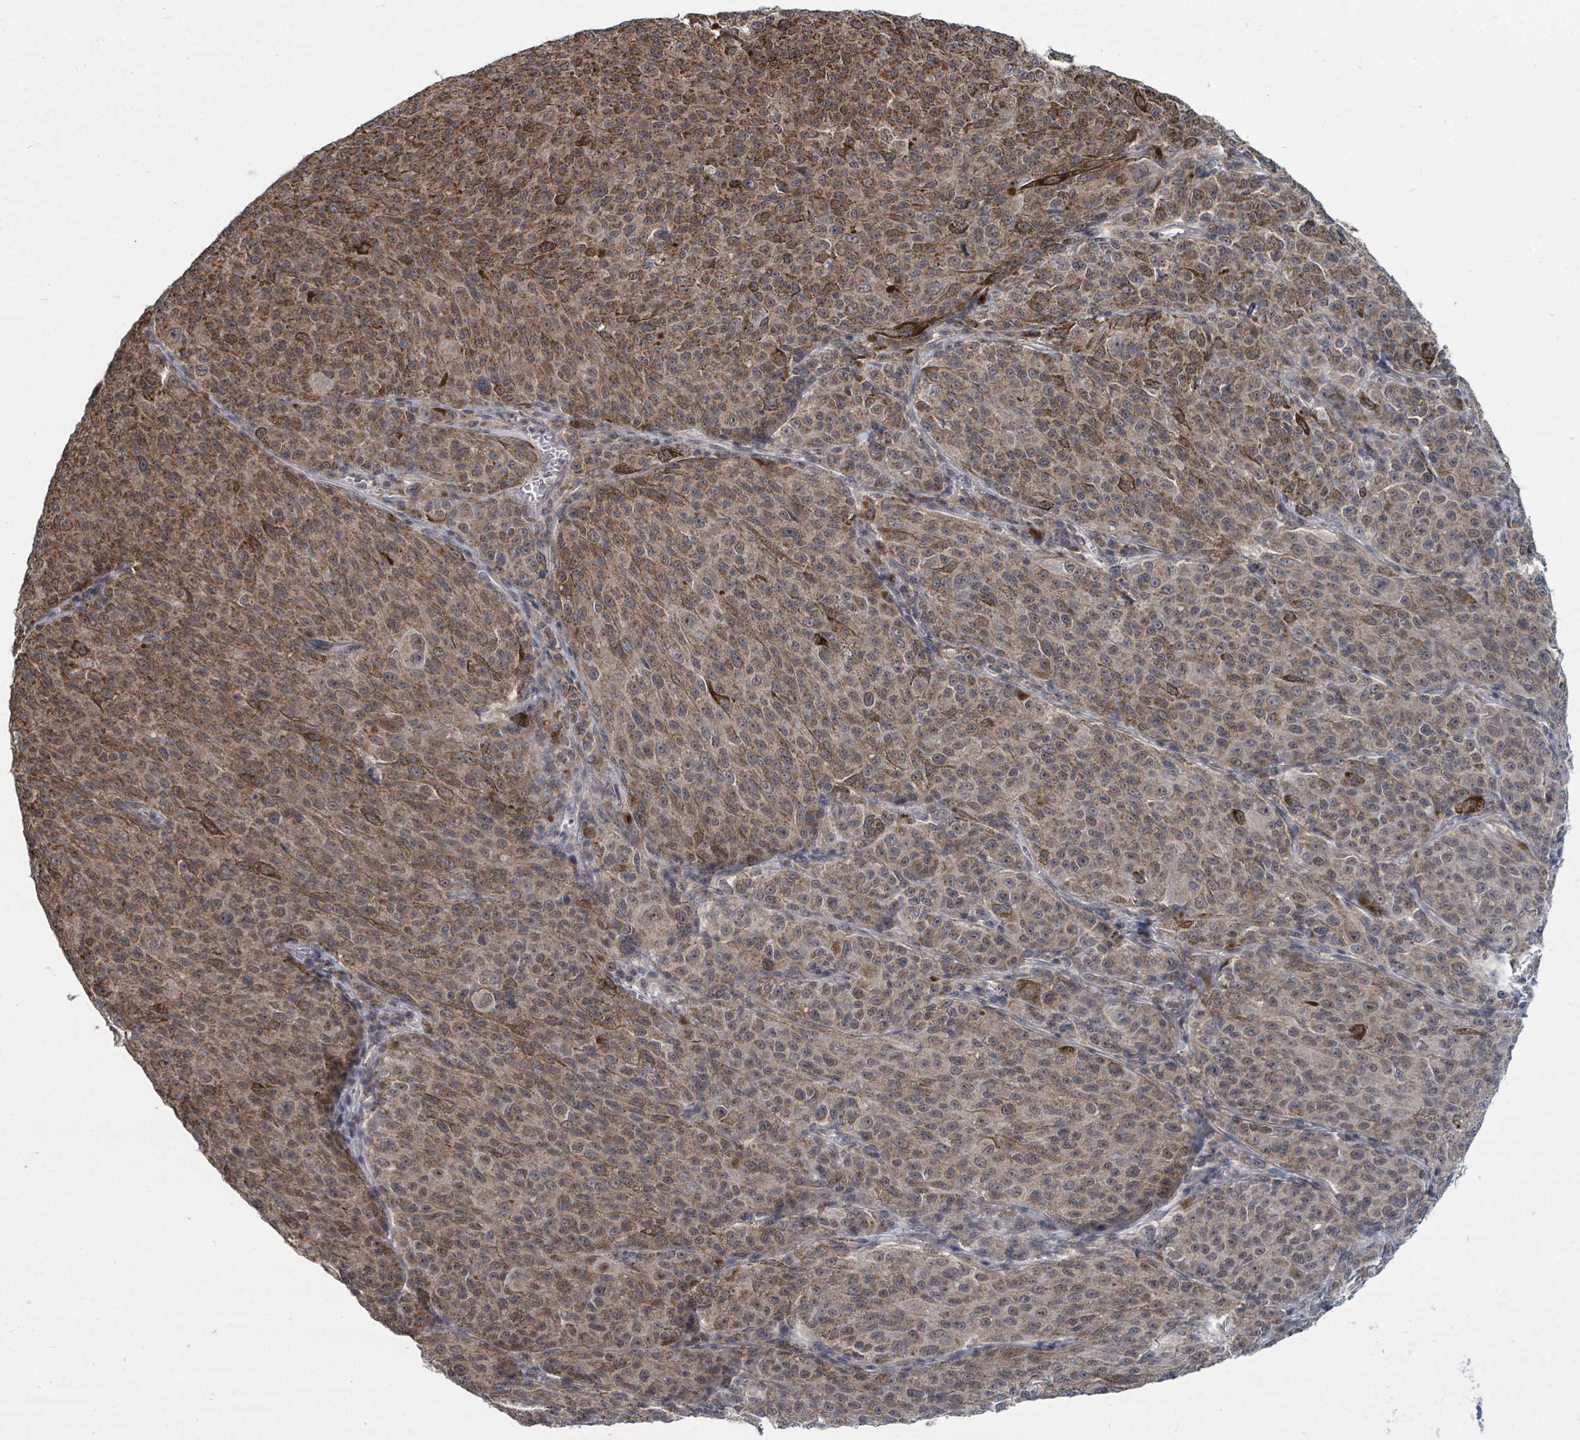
{"staining": {"intensity": "moderate", "quantity": ">75%", "location": "cytoplasmic/membranous"}, "tissue": "melanoma", "cell_type": "Tumor cells", "image_type": "cancer", "snomed": [{"axis": "morphology", "description": "Malignant melanoma, NOS"}, {"axis": "topography", "description": "Skin"}], "caption": "Protein staining of malignant melanoma tissue demonstrates moderate cytoplasmic/membranous positivity in approximately >75% of tumor cells.", "gene": "MAGOHB", "patient": {"sex": "female", "age": 52}}